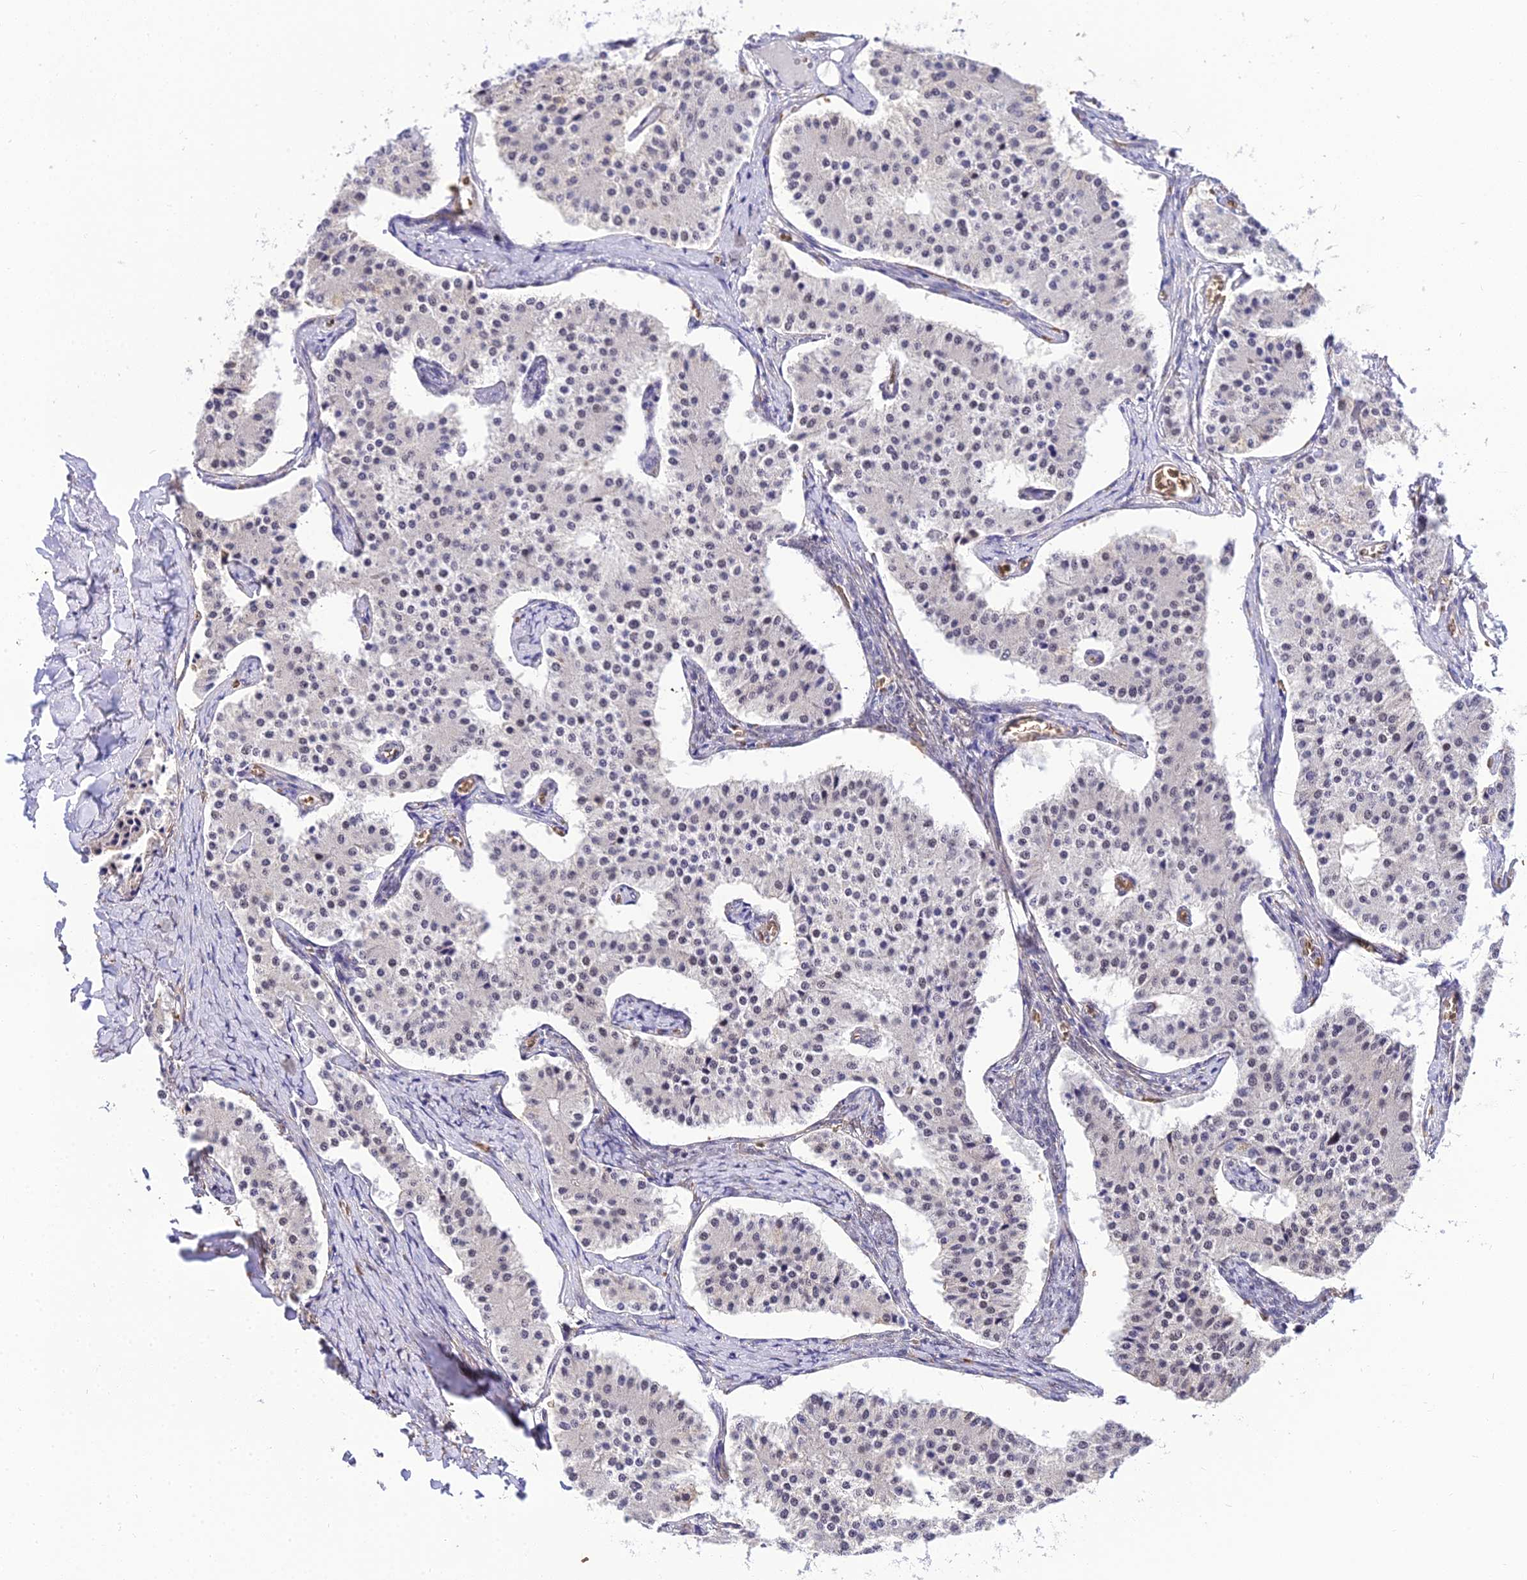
{"staining": {"intensity": "negative", "quantity": "none", "location": "none"}, "tissue": "carcinoid", "cell_type": "Tumor cells", "image_type": "cancer", "snomed": [{"axis": "morphology", "description": "Carcinoid, malignant, NOS"}, {"axis": "topography", "description": "Colon"}], "caption": "Immunohistochemistry (IHC) photomicrograph of neoplastic tissue: human malignant carcinoid stained with DAB (3,3'-diaminobenzidine) exhibits no significant protein expression in tumor cells.", "gene": "BCL9", "patient": {"sex": "female", "age": 52}}